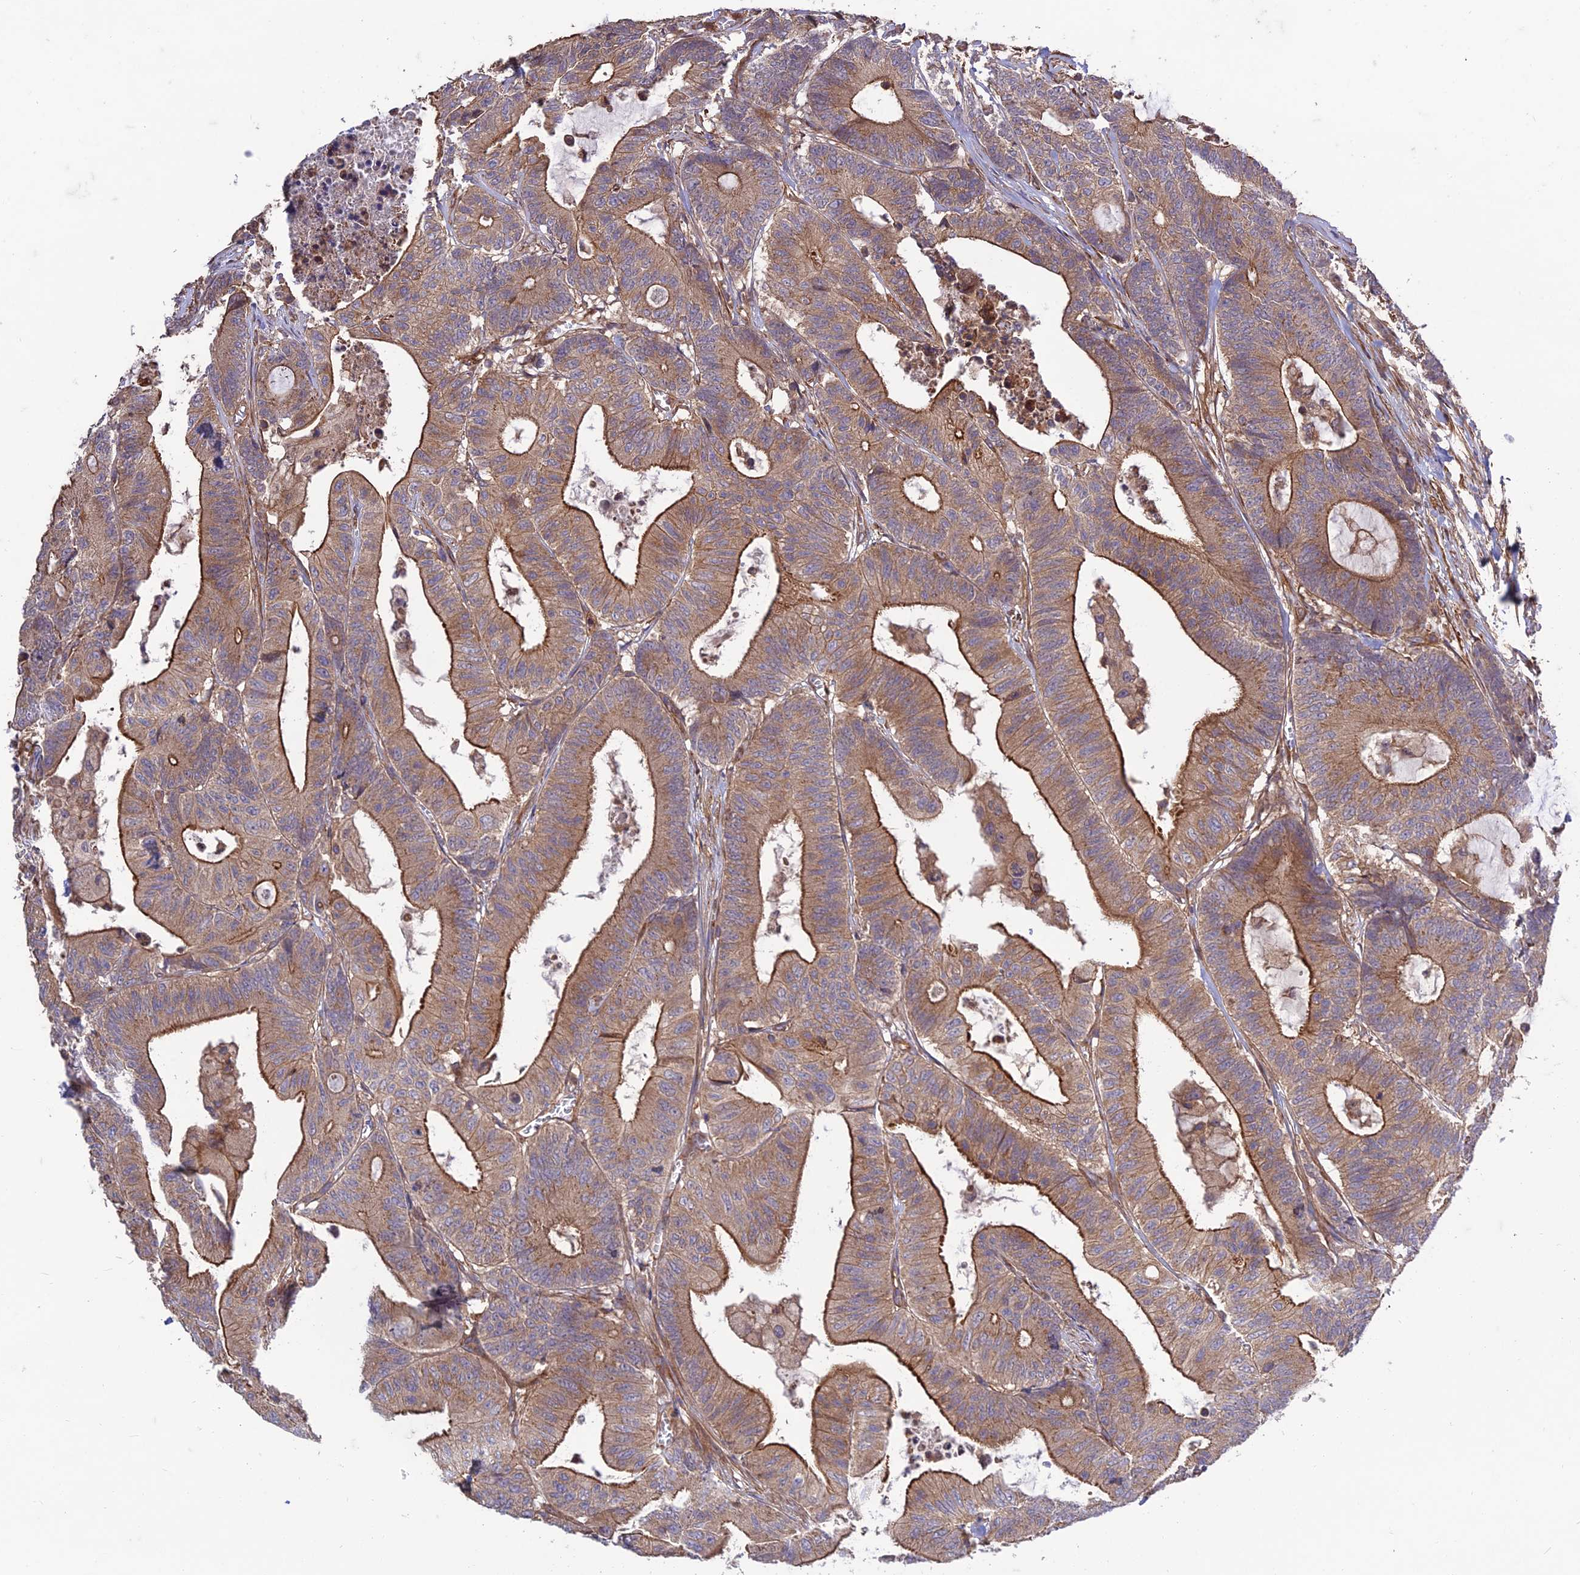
{"staining": {"intensity": "moderate", "quantity": ">75%", "location": "cytoplasmic/membranous"}, "tissue": "colorectal cancer", "cell_type": "Tumor cells", "image_type": "cancer", "snomed": [{"axis": "morphology", "description": "Adenocarcinoma, NOS"}, {"axis": "topography", "description": "Colon"}], "caption": "Immunohistochemistry of colorectal adenocarcinoma reveals medium levels of moderate cytoplasmic/membranous expression in approximately >75% of tumor cells.", "gene": "TMEM131L", "patient": {"sex": "female", "age": 84}}